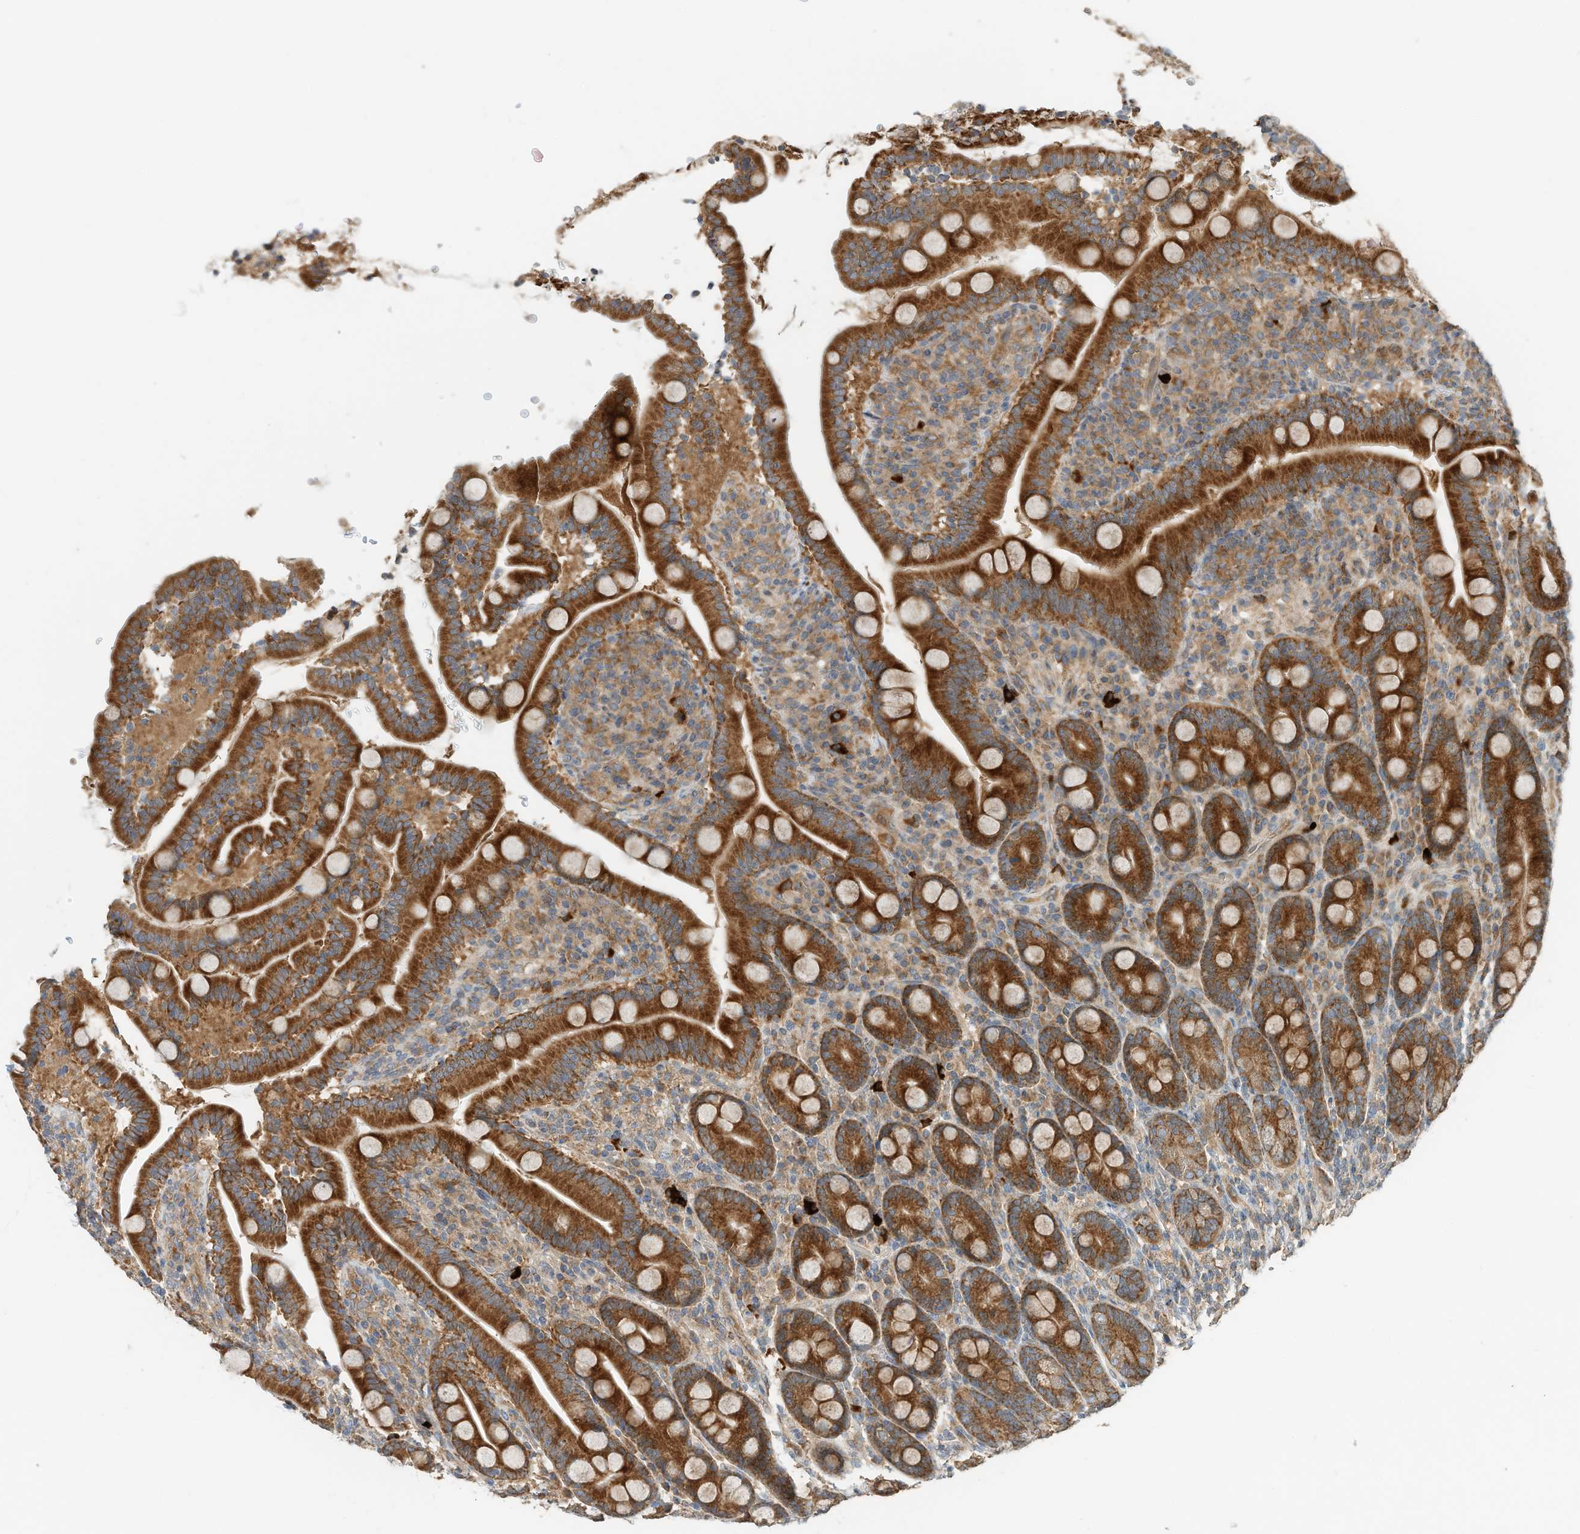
{"staining": {"intensity": "strong", "quantity": ">75%", "location": "cytoplasmic/membranous"}, "tissue": "duodenum", "cell_type": "Glandular cells", "image_type": "normal", "snomed": [{"axis": "morphology", "description": "Normal tissue, NOS"}, {"axis": "topography", "description": "Duodenum"}], "caption": "Strong cytoplasmic/membranous staining for a protein is seen in approximately >75% of glandular cells of normal duodenum using IHC.", "gene": "CPAMD8", "patient": {"sex": "male", "age": 35}}